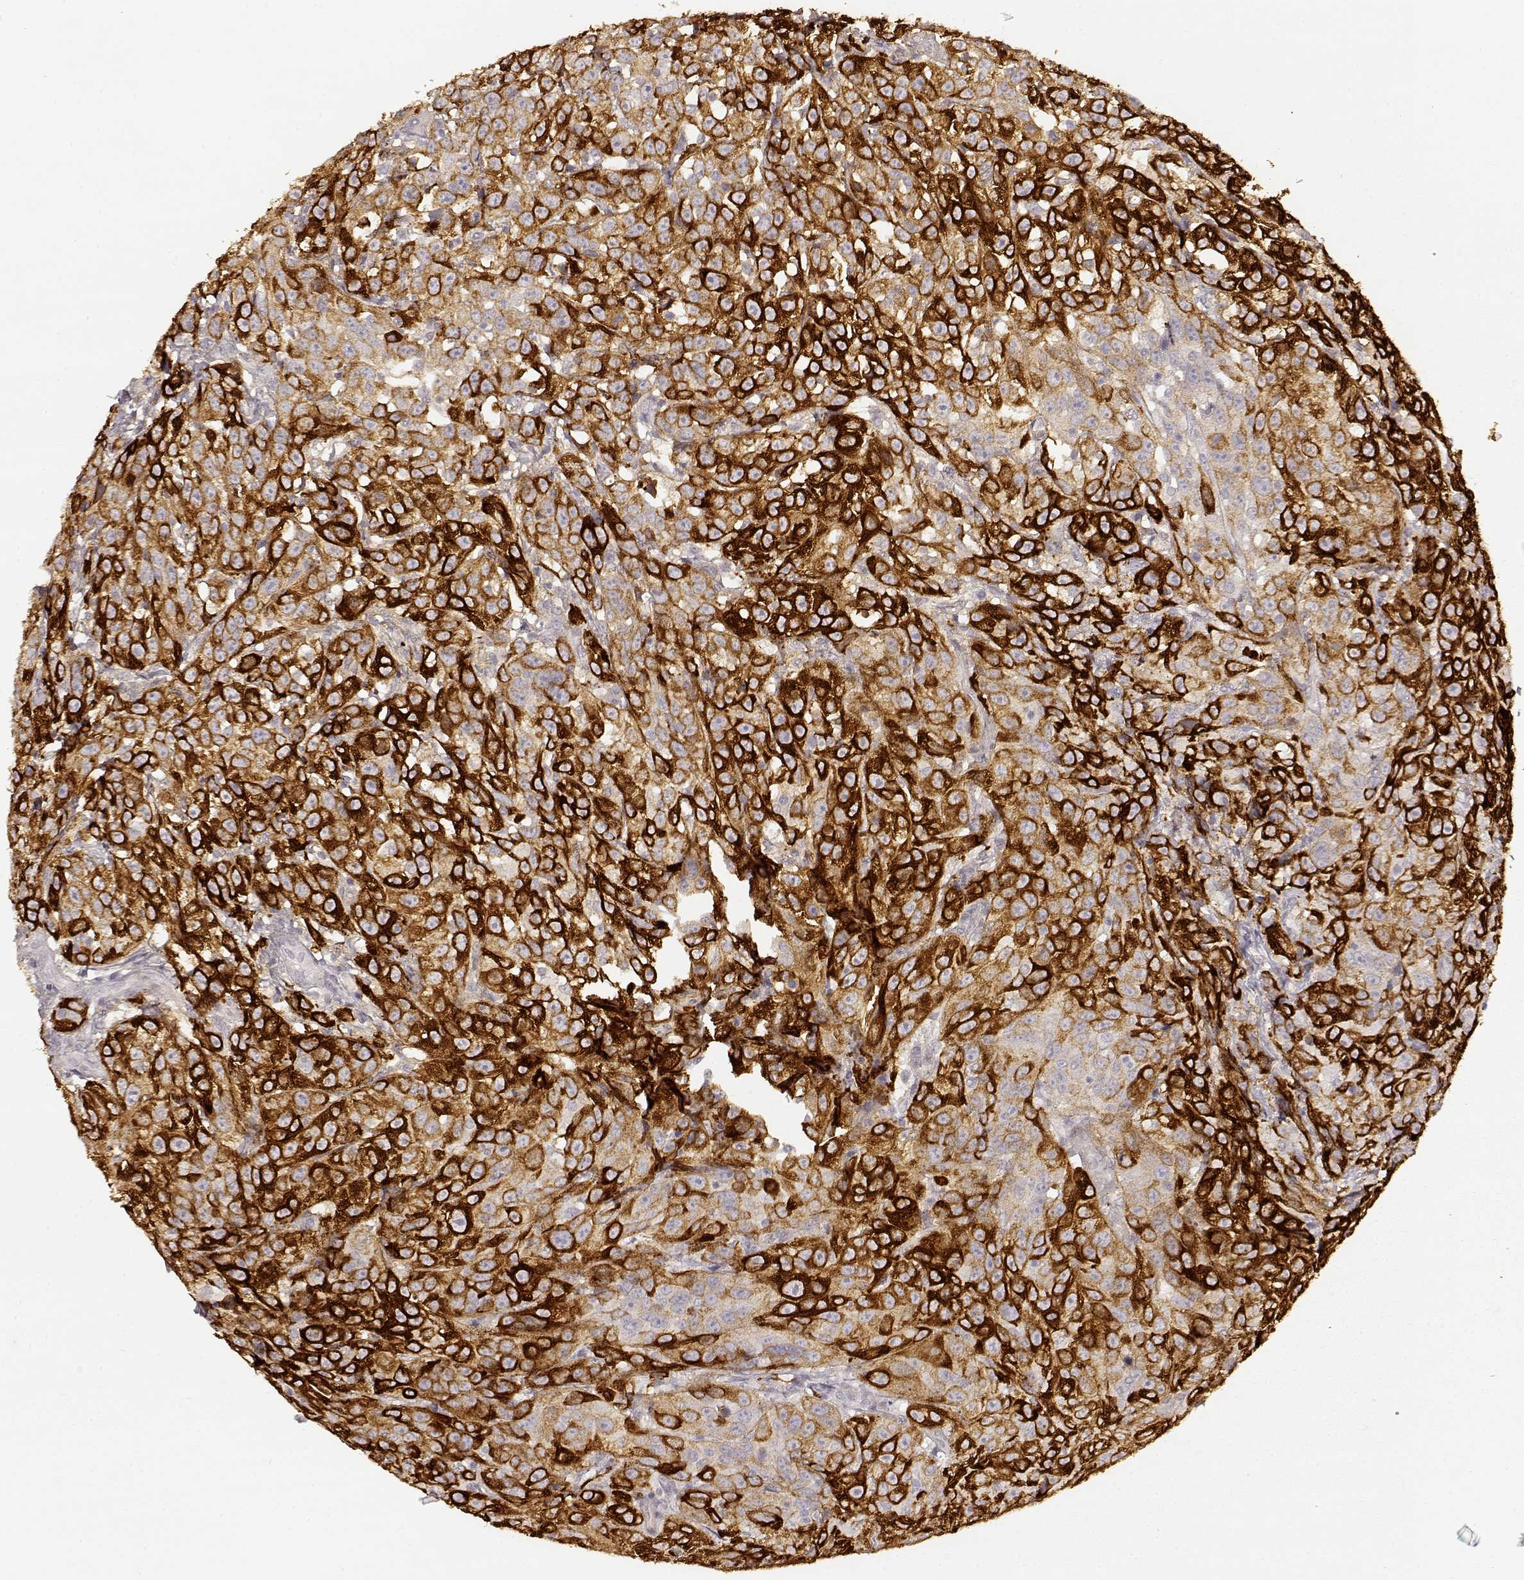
{"staining": {"intensity": "strong", "quantity": ">75%", "location": "cytoplasmic/membranous"}, "tissue": "urothelial cancer", "cell_type": "Tumor cells", "image_type": "cancer", "snomed": [{"axis": "morphology", "description": "Urothelial carcinoma, NOS"}, {"axis": "morphology", "description": "Urothelial carcinoma, High grade"}, {"axis": "topography", "description": "Urinary bladder"}], "caption": "The immunohistochemical stain highlights strong cytoplasmic/membranous positivity in tumor cells of urothelial carcinoma (high-grade) tissue. The staining was performed using DAB (3,3'-diaminobenzidine), with brown indicating positive protein expression. Nuclei are stained blue with hematoxylin.", "gene": "LAMC2", "patient": {"sex": "female", "age": 73}}